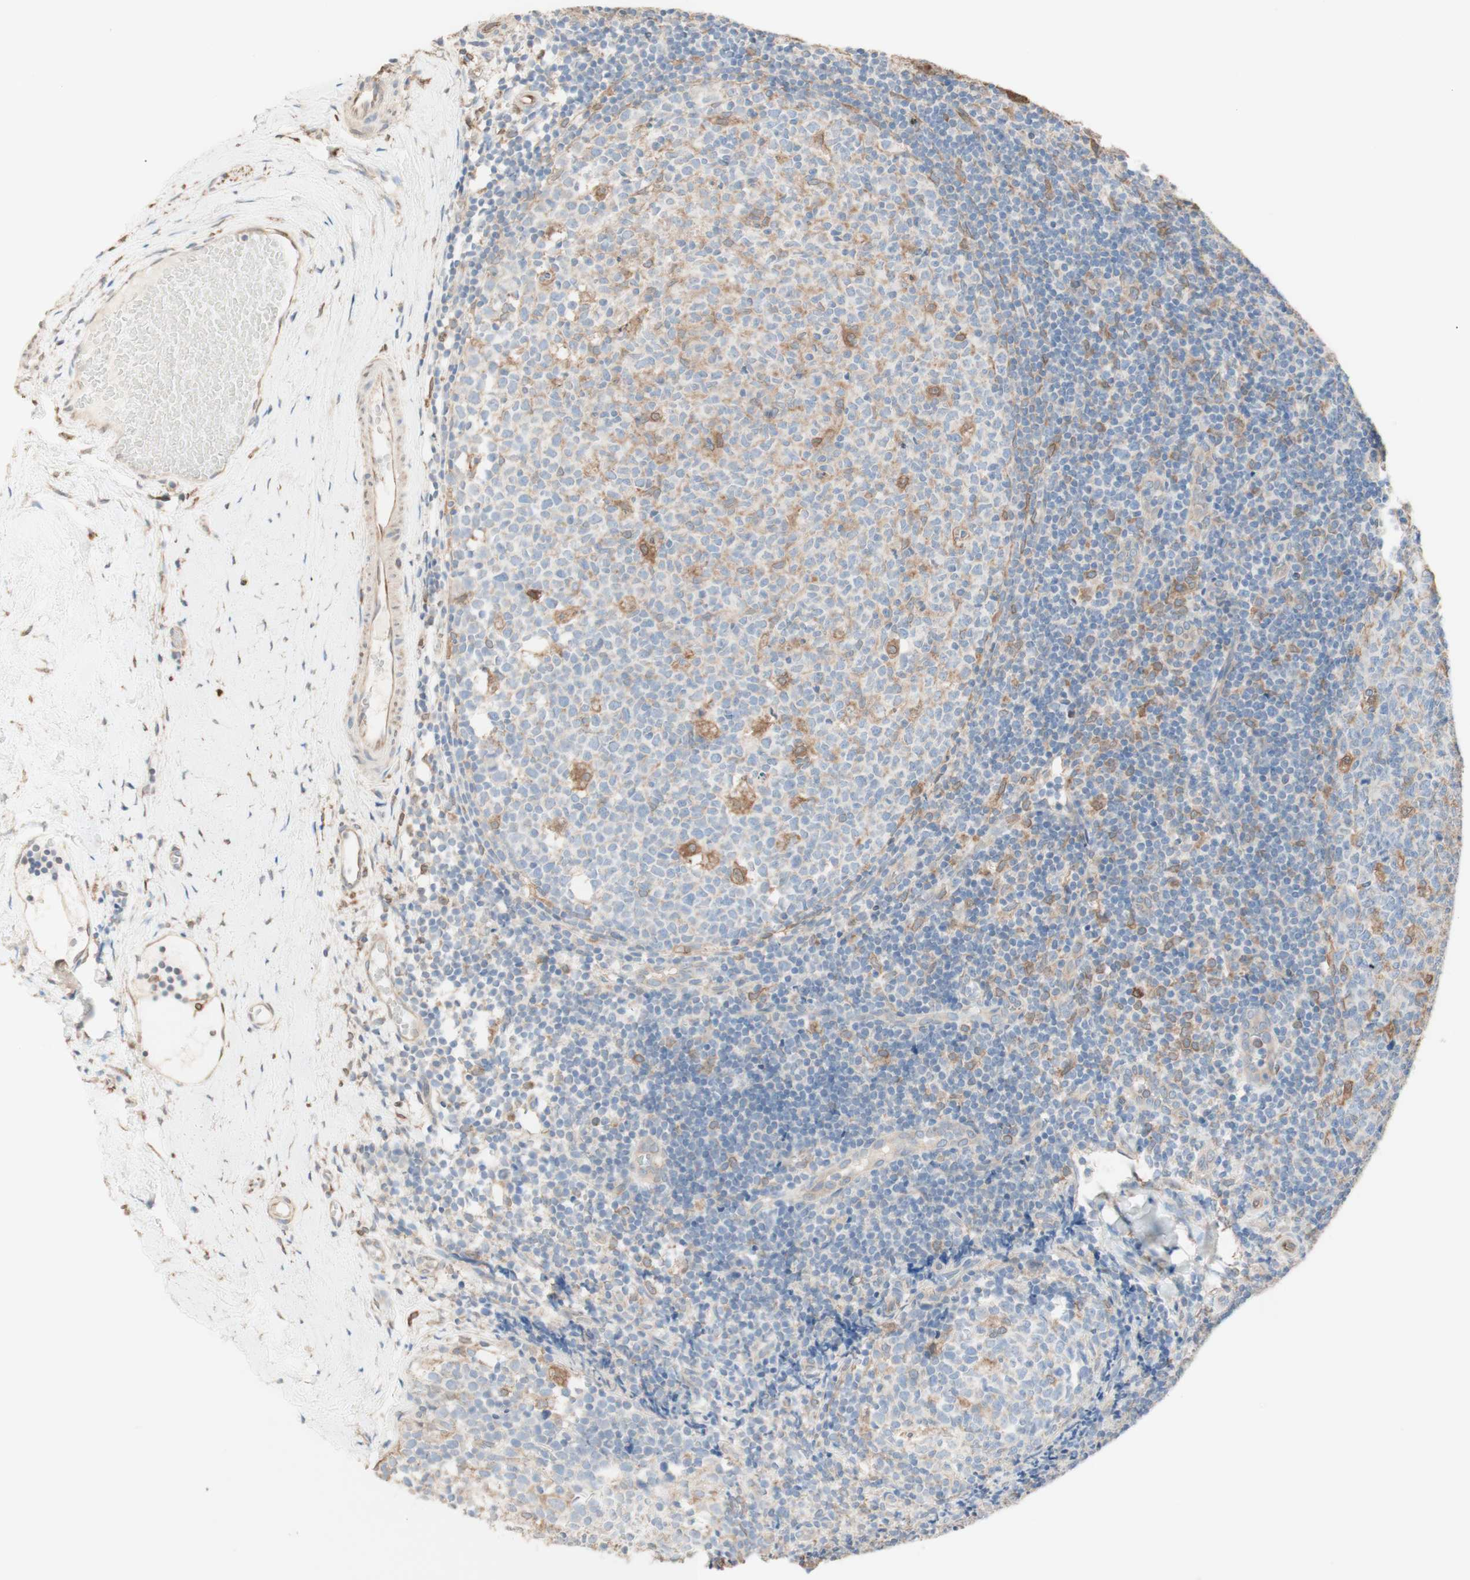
{"staining": {"intensity": "moderate", "quantity": "<25%", "location": "cytoplasmic/membranous"}, "tissue": "tonsil", "cell_type": "Germinal center cells", "image_type": "normal", "snomed": [{"axis": "morphology", "description": "Normal tissue, NOS"}, {"axis": "topography", "description": "Tonsil"}], "caption": "Tonsil was stained to show a protein in brown. There is low levels of moderate cytoplasmic/membranous staining in about <25% of germinal center cells. The staining was performed using DAB (3,3'-diaminobenzidine), with brown indicating positive protein expression. Nuclei are stained blue with hematoxylin.", "gene": "COMT", "patient": {"sex": "female", "age": 19}}